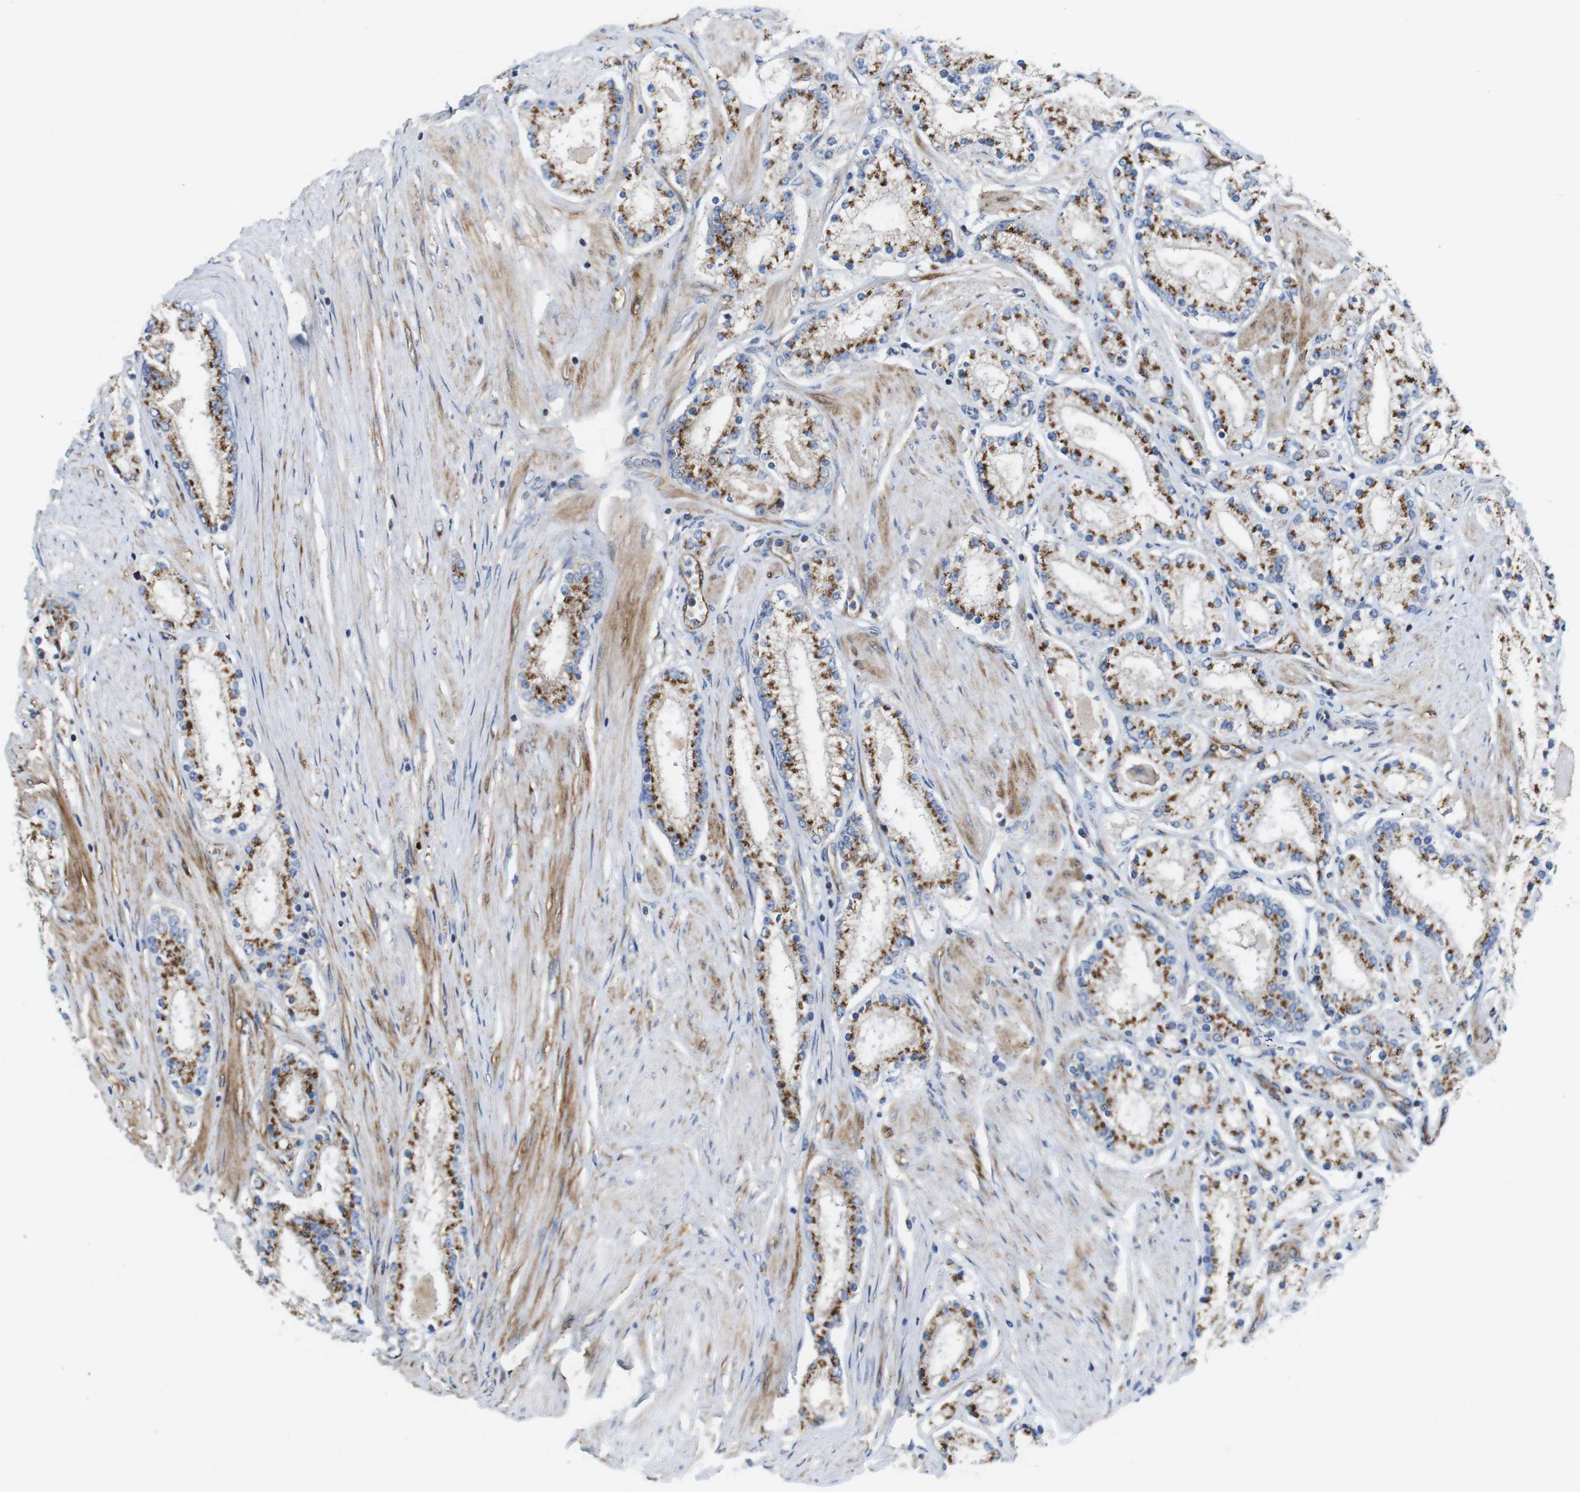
{"staining": {"intensity": "moderate", "quantity": ">75%", "location": "cytoplasmic/membranous"}, "tissue": "prostate cancer", "cell_type": "Tumor cells", "image_type": "cancer", "snomed": [{"axis": "morphology", "description": "Adenocarcinoma, Low grade"}, {"axis": "topography", "description": "Prostate"}], "caption": "Prostate cancer was stained to show a protein in brown. There is medium levels of moderate cytoplasmic/membranous positivity in approximately >75% of tumor cells. Using DAB (brown) and hematoxylin (blue) stains, captured at high magnification using brightfield microscopy.", "gene": "EFCAB14", "patient": {"sex": "male", "age": 63}}